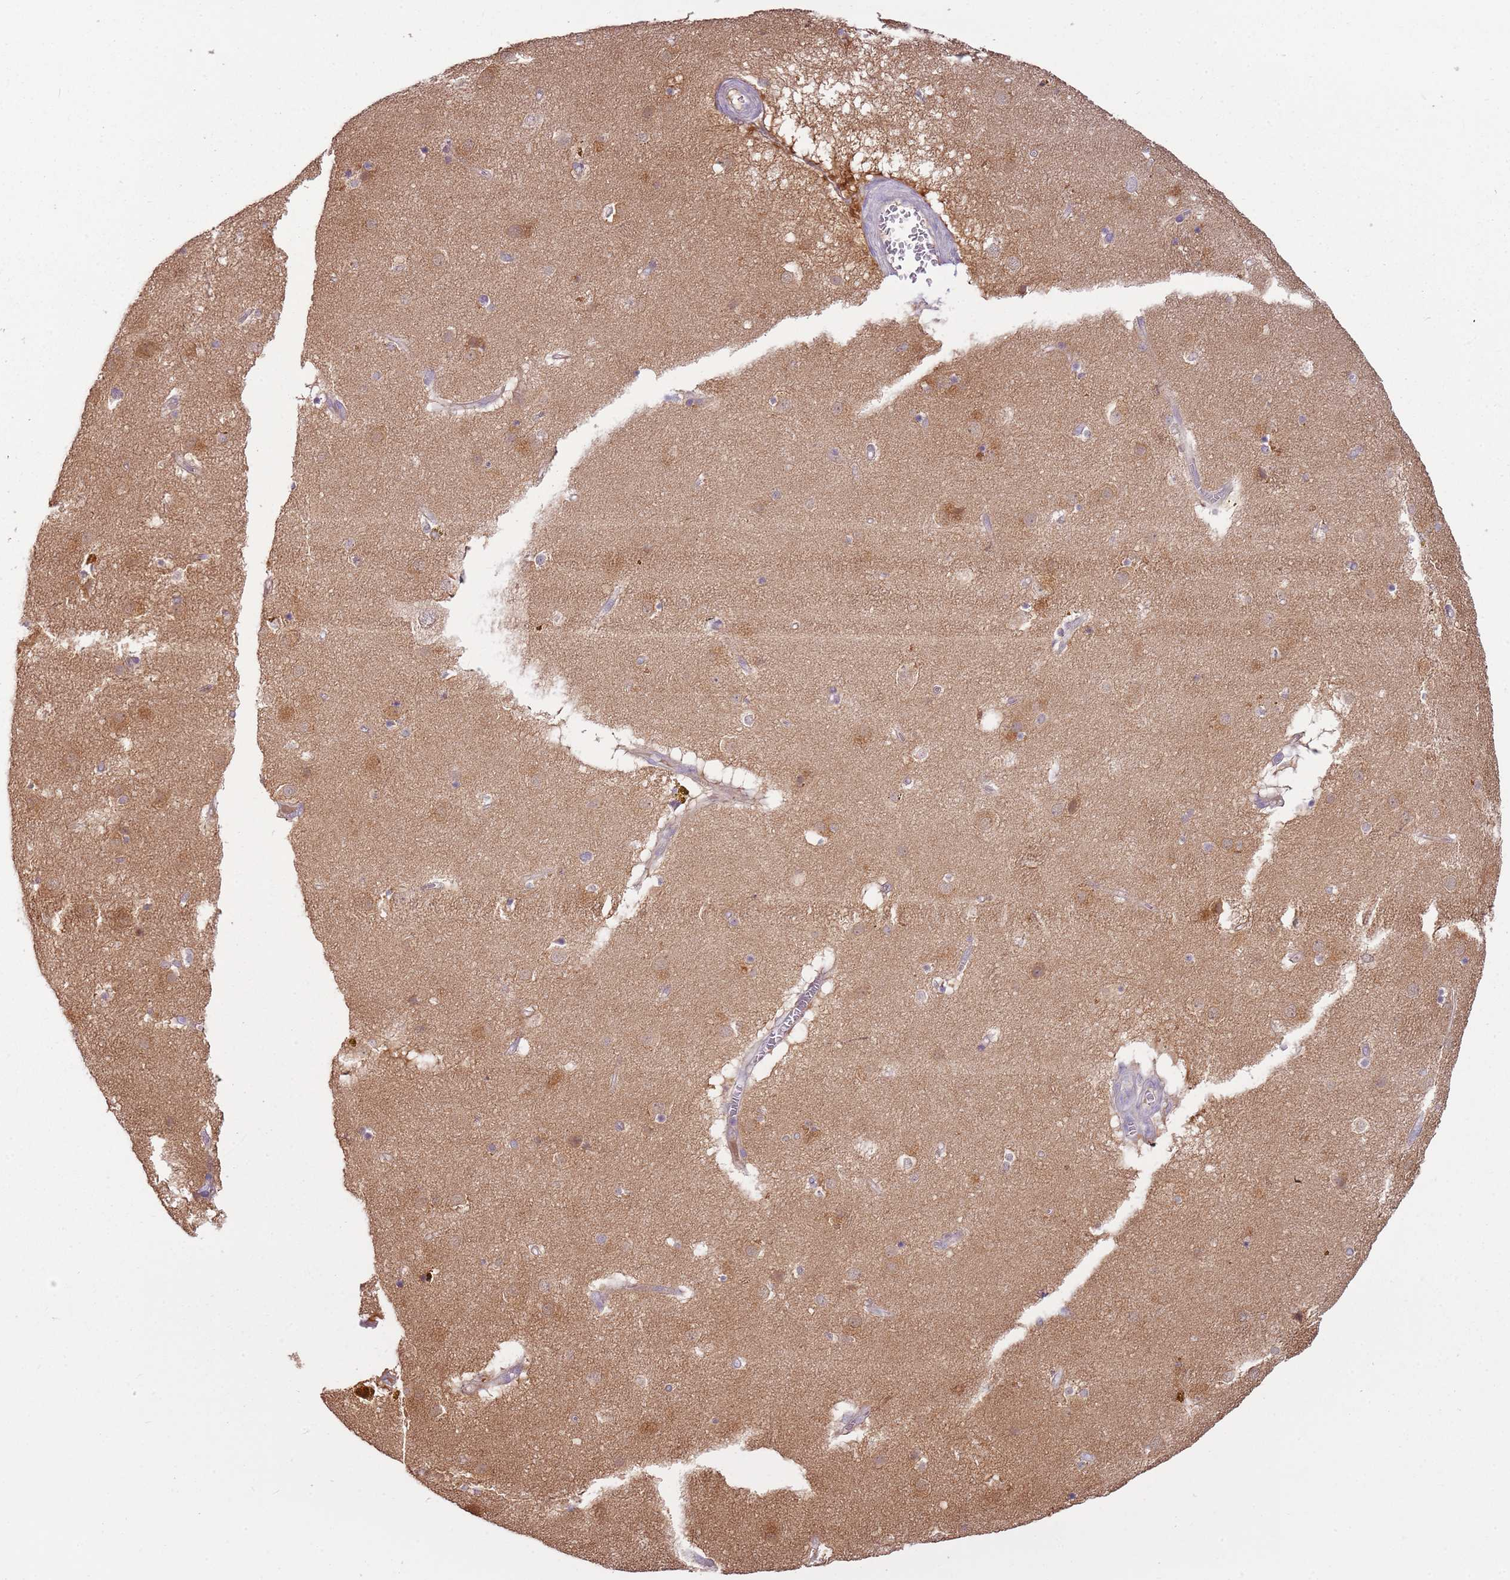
{"staining": {"intensity": "negative", "quantity": "none", "location": "none"}, "tissue": "caudate", "cell_type": "Glial cells", "image_type": "normal", "snomed": [{"axis": "morphology", "description": "Normal tissue, NOS"}, {"axis": "topography", "description": "Lateral ventricle wall"}], "caption": "DAB (3,3'-diaminobenzidine) immunohistochemical staining of unremarkable human caudate demonstrates no significant positivity in glial cells. (DAB (3,3'-diaminobenzidine) IHC visualized using brightfield microscopy, high magnification).", "gene": "ARHGAP5", "patient": {"sex": "male", "age": 70}}